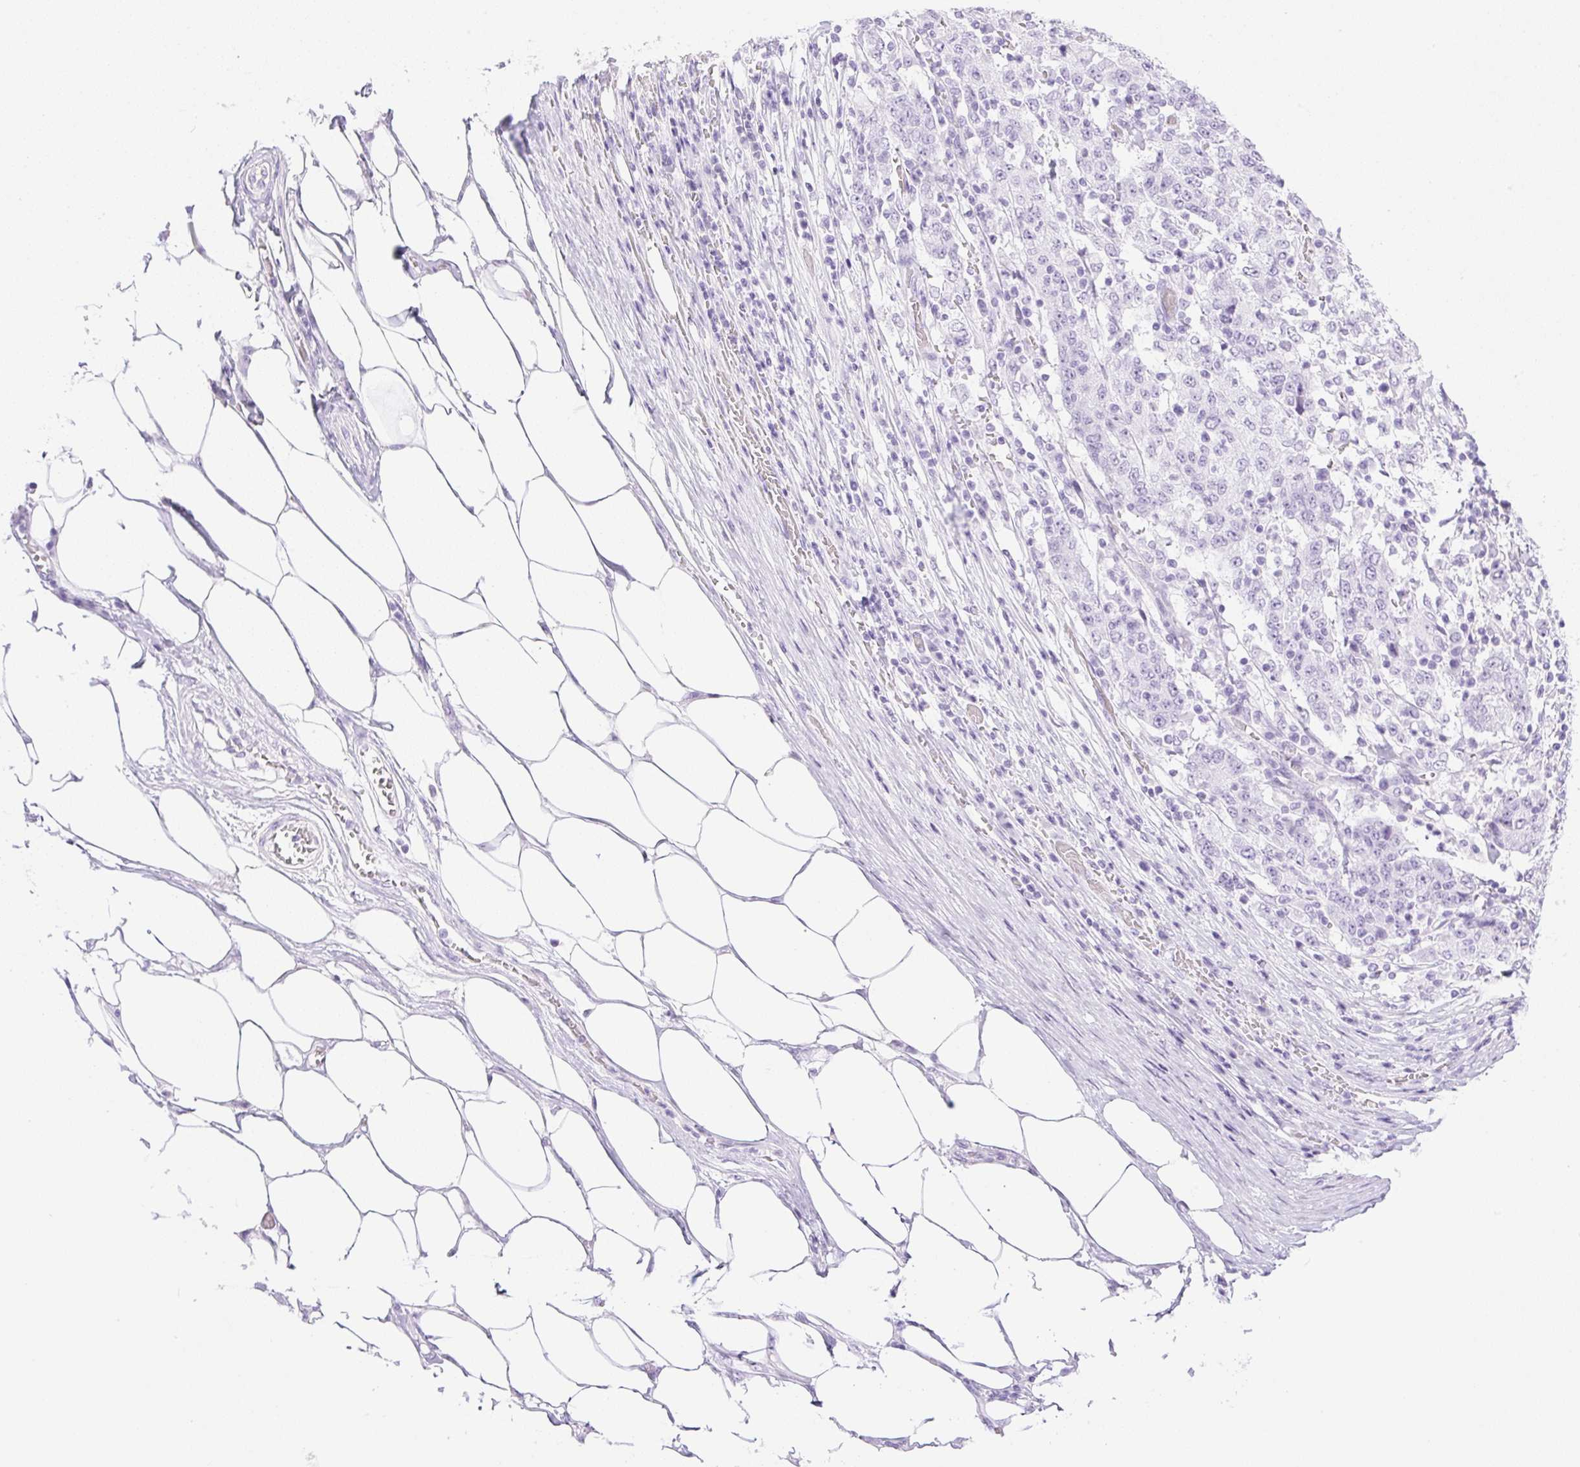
{"staining": {"intensity": "negative", "quantity": "none", "location": "none"}, "tissue": "stomach cancer", "cell_type": "Tumor cells", "image_type": "cancer", "snomed": [{"axis": "morphology", "description": "Adenocarcinoma, NOS"}, {"axis": "topography", "description": "Stomach"}], "caption": "The immunohistochemistry (IHC) histopathology image has no significant staining in tumor cells of stomach cancer tissue.", "gene": "SPRR4", "patient": {"sex": "male", "age": 59}}